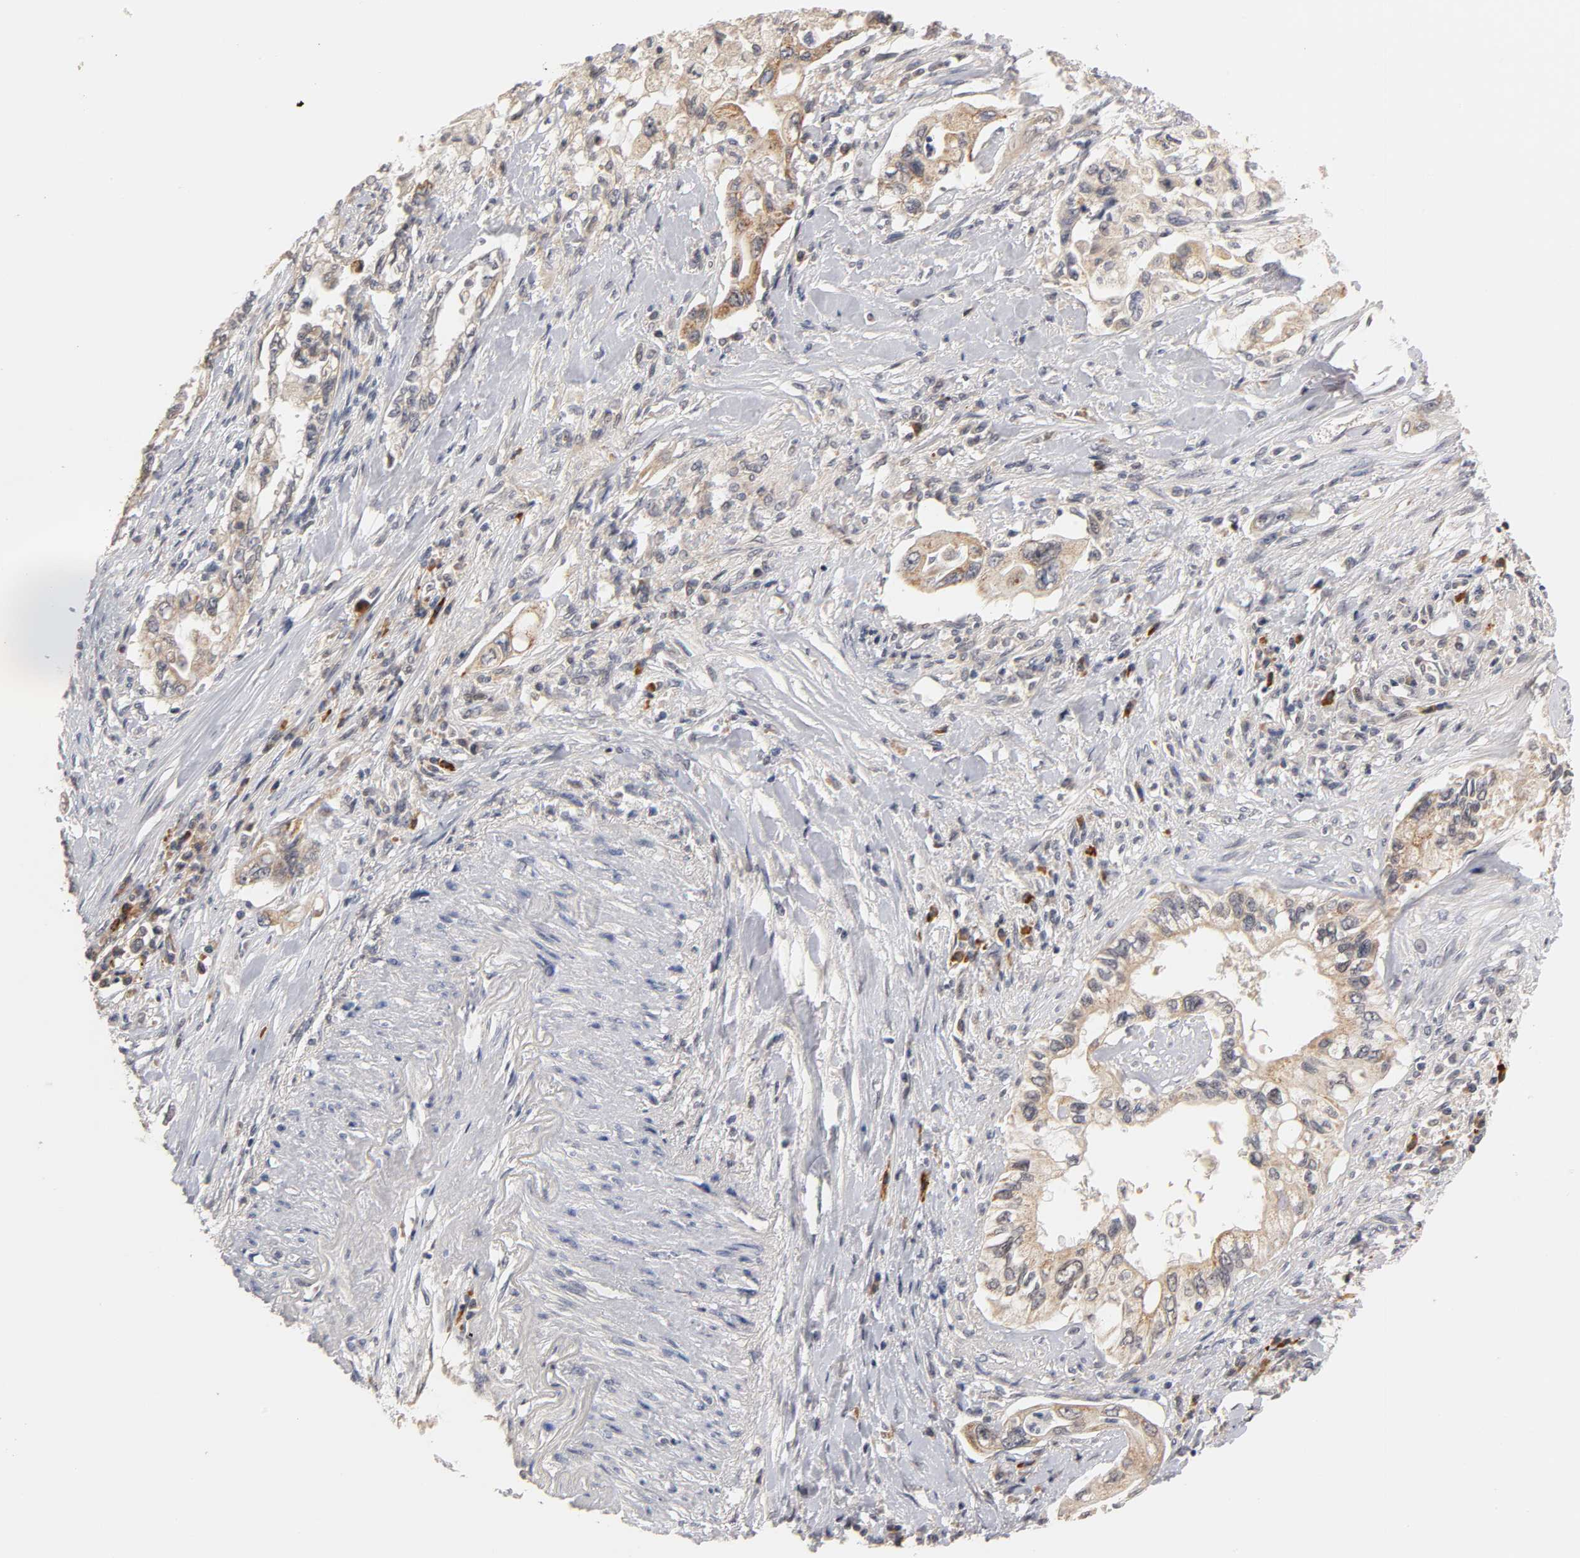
{"staining": {"intensity": "moderate", "quantity": ">75%", "location": "cytoplasmic/membranous"}, "tissue": "pancreatic cancer", "cell_type": "Tumor cells", "image_type": "cancer", "snomed": [{"axis": "morphology", "description": "Normal tissue, NOS"}, {"axis": "topography", "description": "Pancreas"}], "caption": "Immunohistochemistry (IHC) staining of pancreatic cancer, which displays medium levels of moderate cytoplasmic/membranous staining in about >75% of tumor cells indicating moderate cytoplasmic/membranous protein staining. The staining was performed using DAB (brown) for protein detection and nuclei were counterstained in hematoxylin (blue).", "gene": "GSTZ1", "patient": {"sex": "male", "age": 42}}